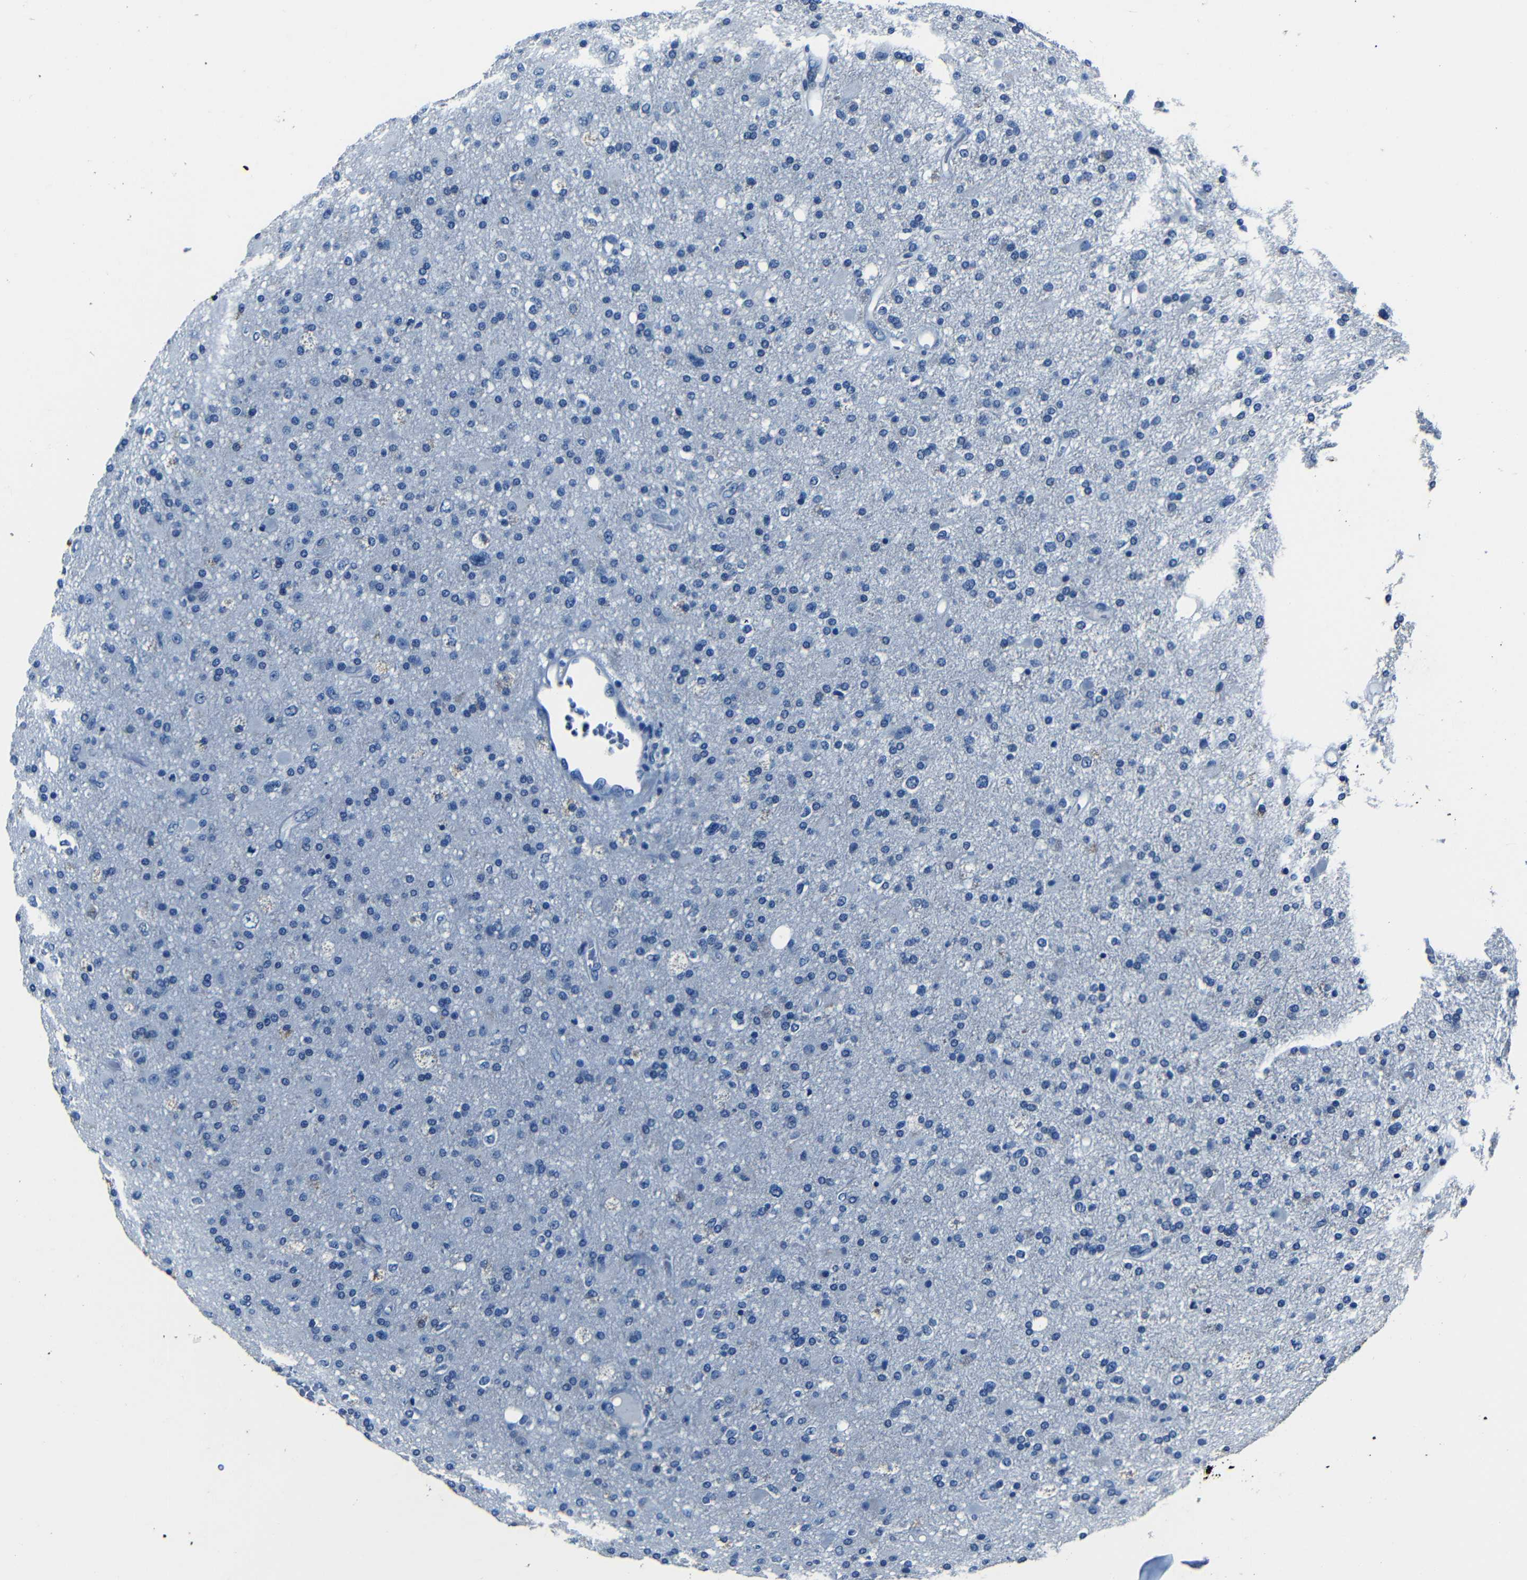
{"staining": {"intensity": "negative", "quantity": "none", "location": "none"}, "tissue": "glioma", "cell_type": "Tumor cells", "image_type": "cancer", "snomed": [{"axis": "morphology", "description": "Glioma, malignant, High grade"}, {"axis": "topography", "description": "Brain"}], "caption": "An immunohistochemistry (IHC) histopathology image of glioma is shown. There is no staining in tumor cells of glioma.", "gene": "NCMAP", "patient": {"sex": "male", "age": 33}}